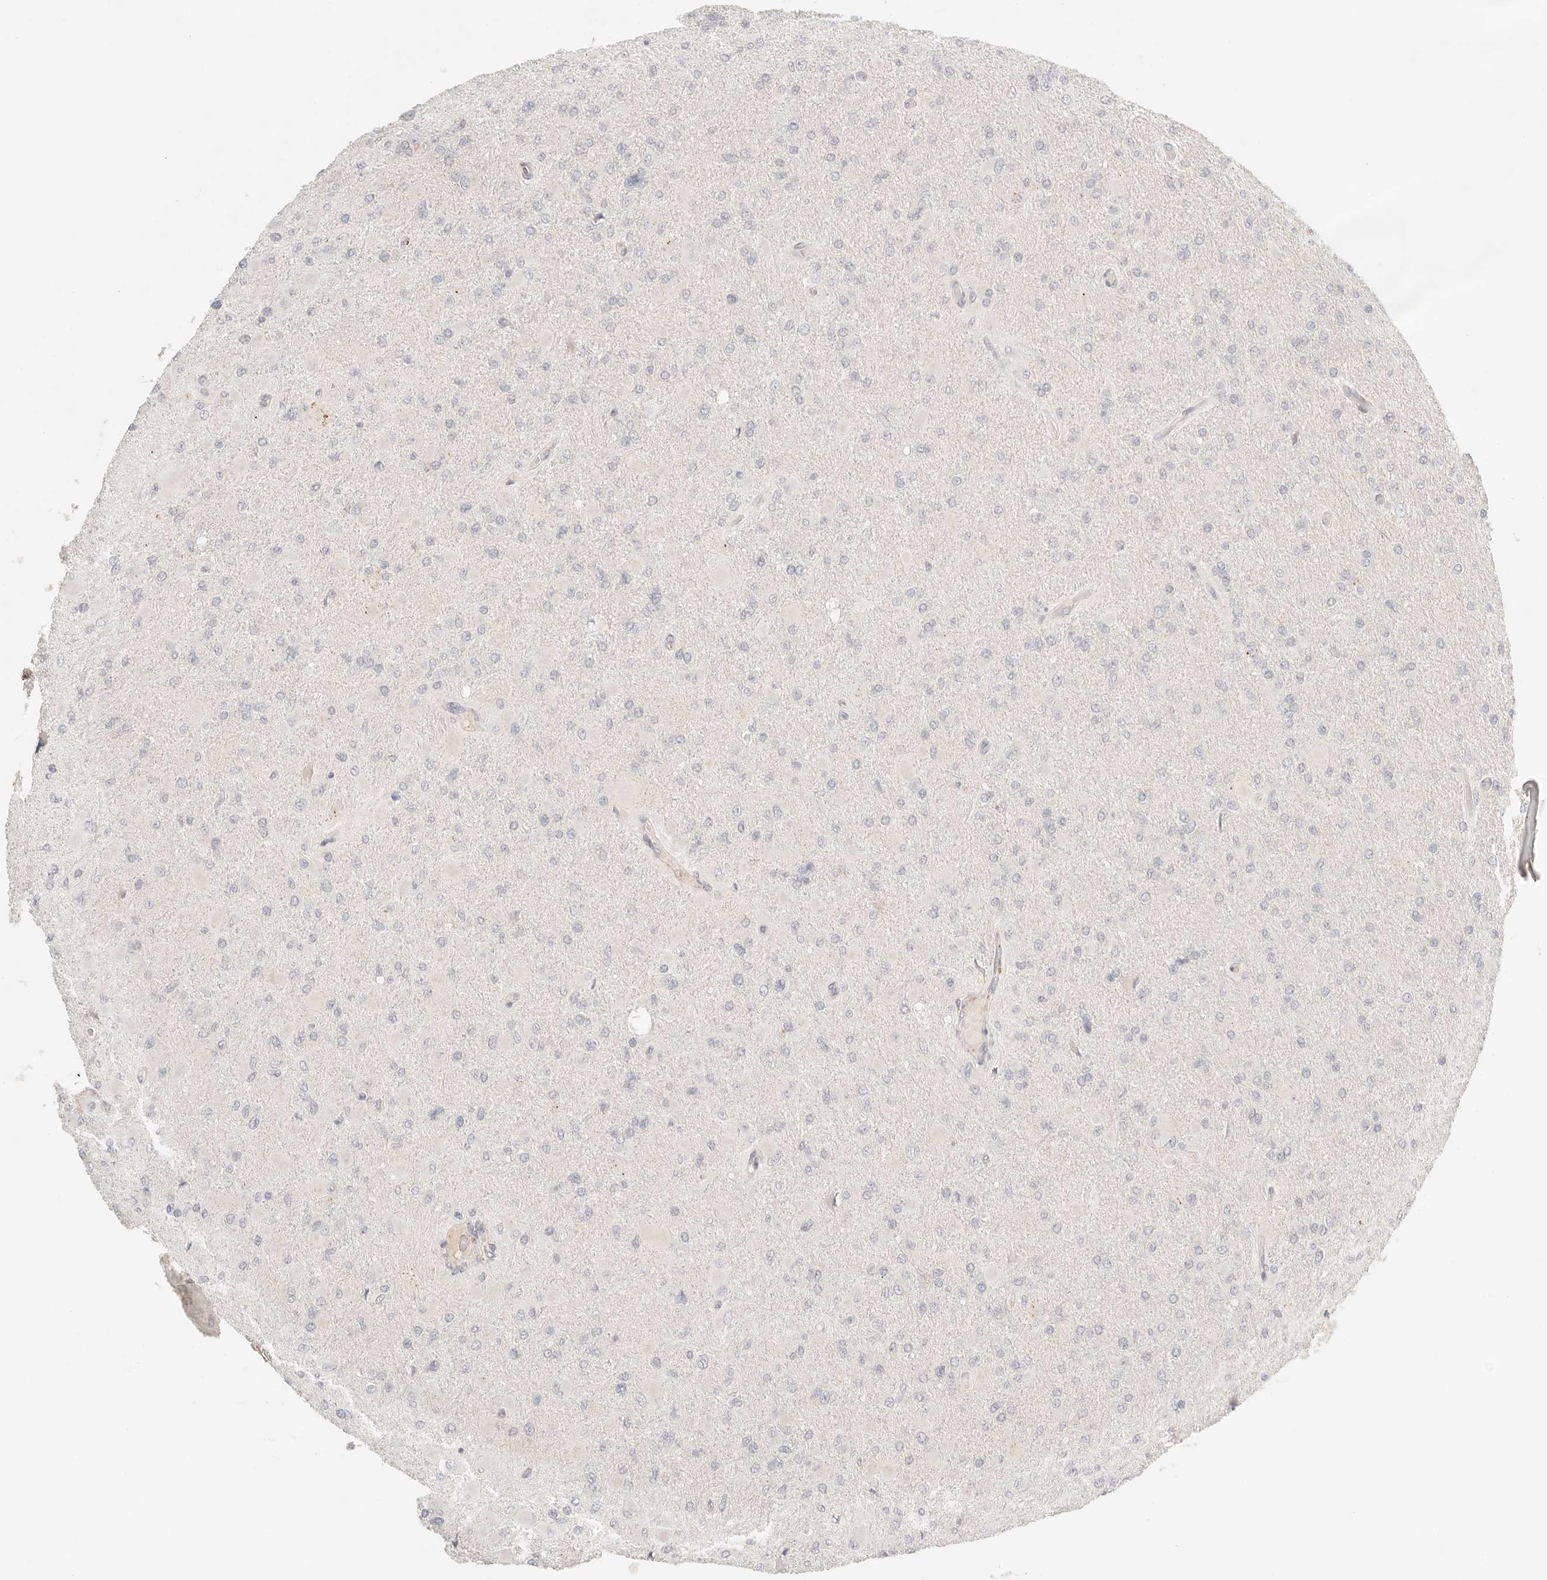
{"staining": {"intensity": "negative", "quantity": "none", "location": "none"}, "tissue": "glioma", "cell_type": "Tumor cells", "image_type": "cancer", "snomed": [{"axis": "morphology", "description": "Glioma, malignant, High grade"}, {"axis": "topography", "description": "Cerebral cortex"}], "caption": "Immunohistochemical staining of malignant glioma (high-grade) reveals no significant positivity in tumor cells.", "gene": "CEP120", "patient": {"sex": "female", "age": 36}}